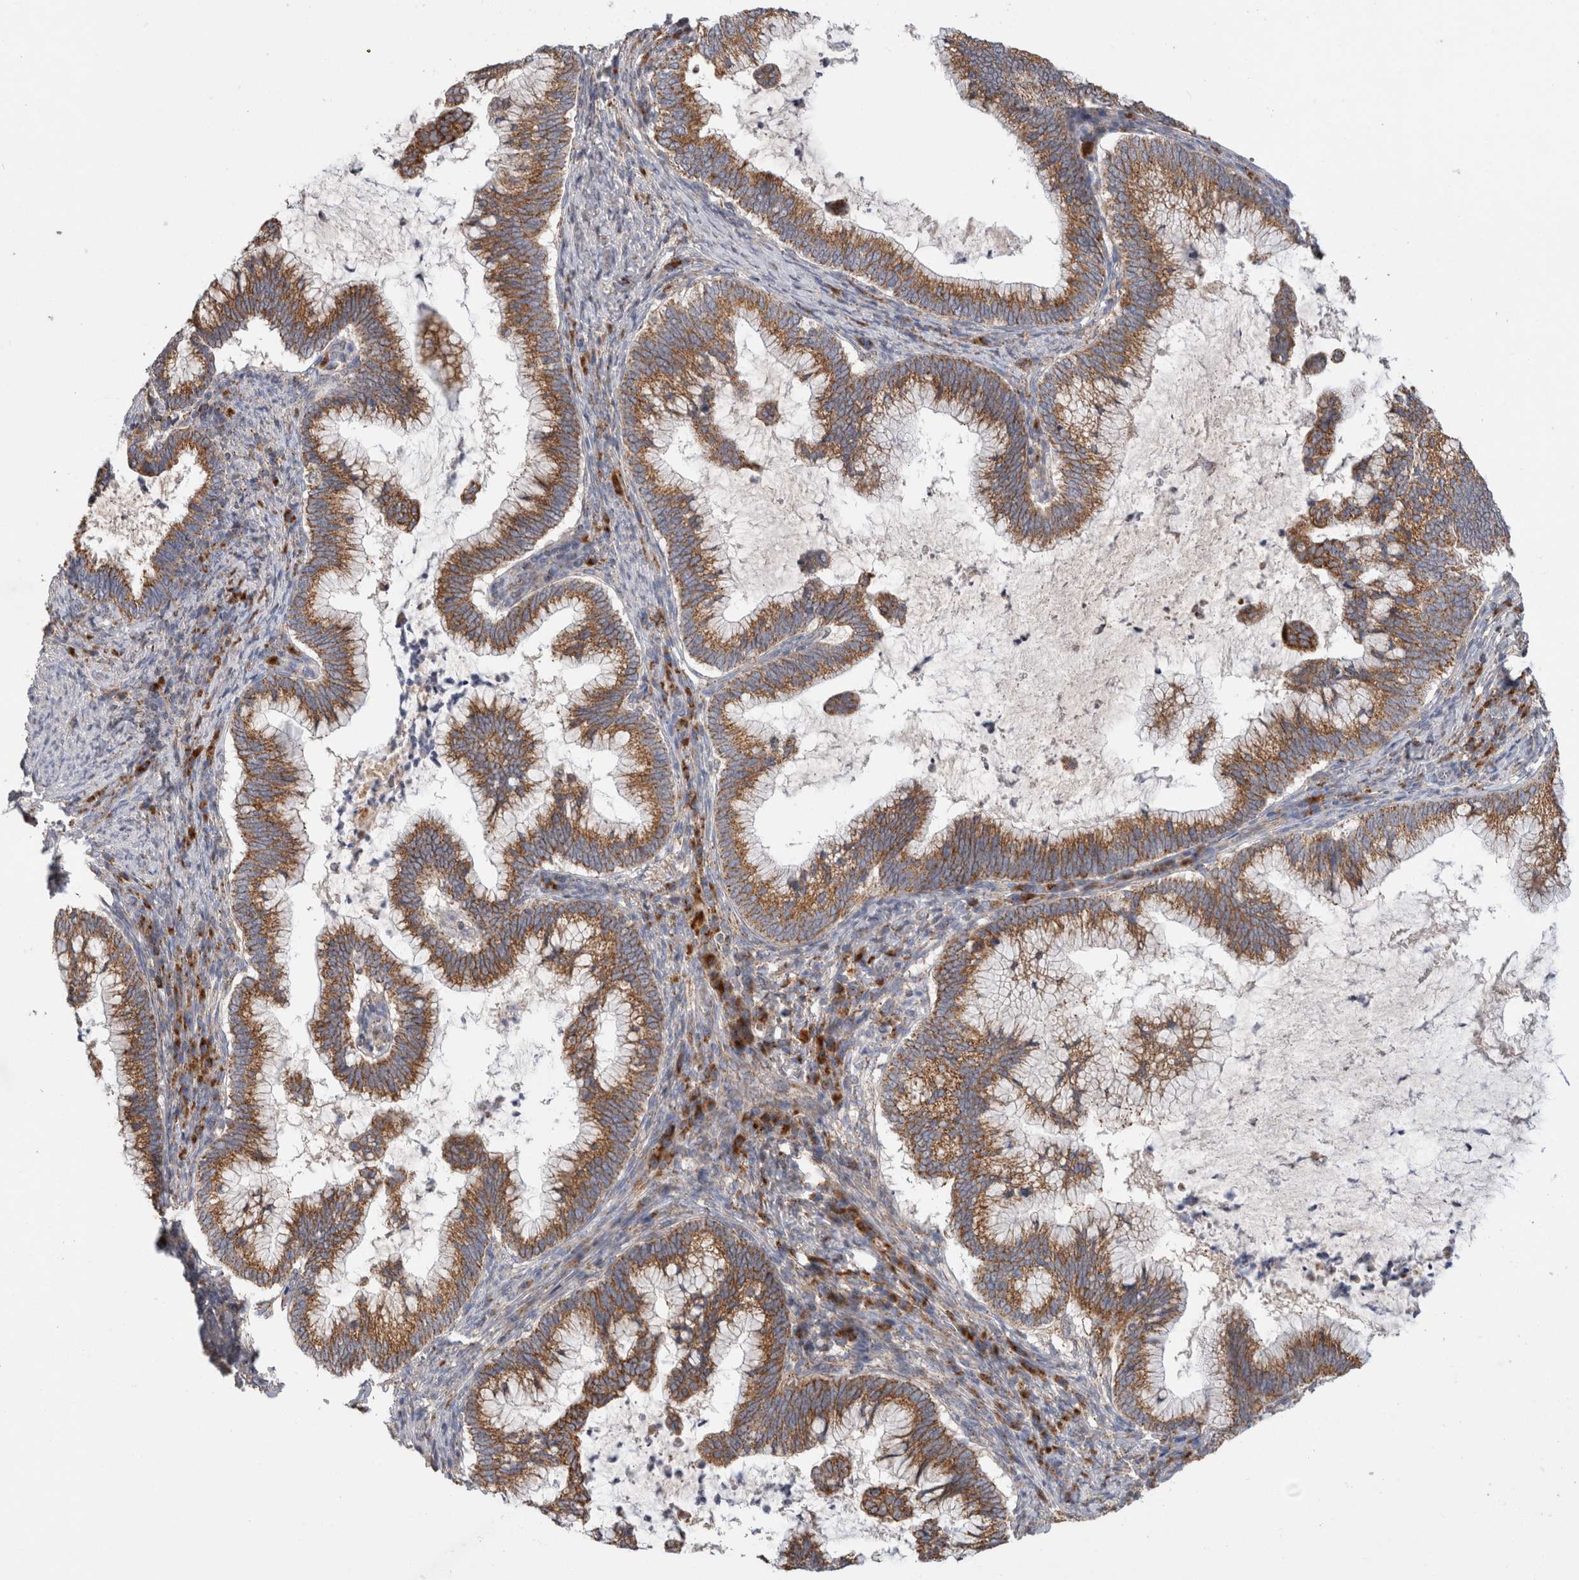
{"staining": {"intensity": "moderate", "quantity": ">75%", "location": "cytoplasmic/membranous"}, "tissue": "cervical cancer", "cell_type": "Tumor cells", "image_type": "cancer", "snomed": [{"axis": "morphology", "description": "Adenocarcinoma, NOS"}, {"axis": "topography", "description": "Cervix"}], "caption": "A brown stain highlights moderate cytoplasmic/membranous positivity of a protein in human cervical cancer tumor cells.", "gene": "IARS2", "patient": {"sex": "female", "age": 36}}